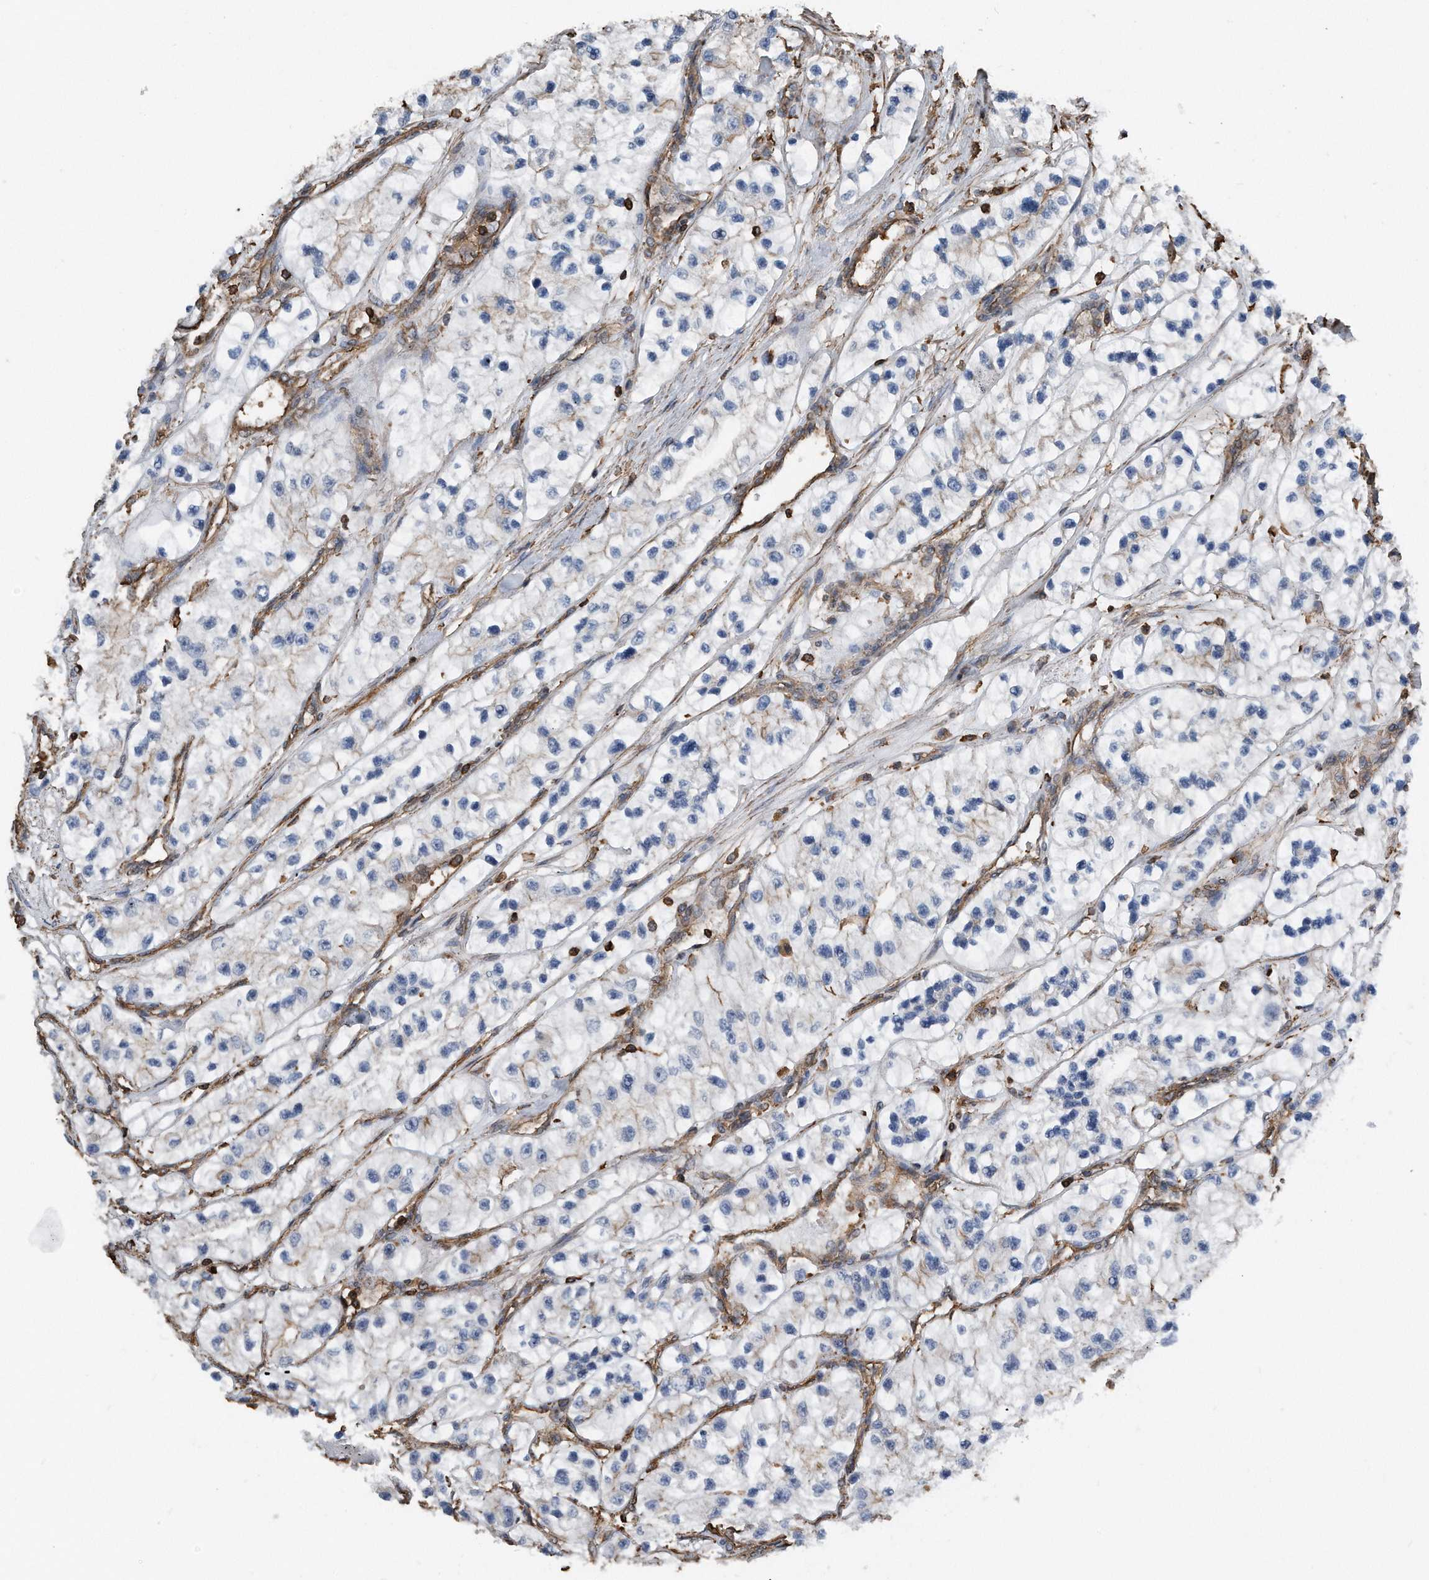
{"staining": {"intensity": "negative", "quantity": "none", "location": "none"}, "tissue": "renal cancer", "cell_type": "Tumor cells", "image_type": "cancer", "snomed": [{"axis": "morphology", "description": "Adenocarcinoma, NOS"}, {"axis": "topography", "description": "Kidney"}], "caption": "This is a photomicrograph of IHC staining of adenocarcinoma (renal), which shows no expression in tumor cells.", "gene": "RSPO3", "patient": {"sex": "female", "age": 57}}